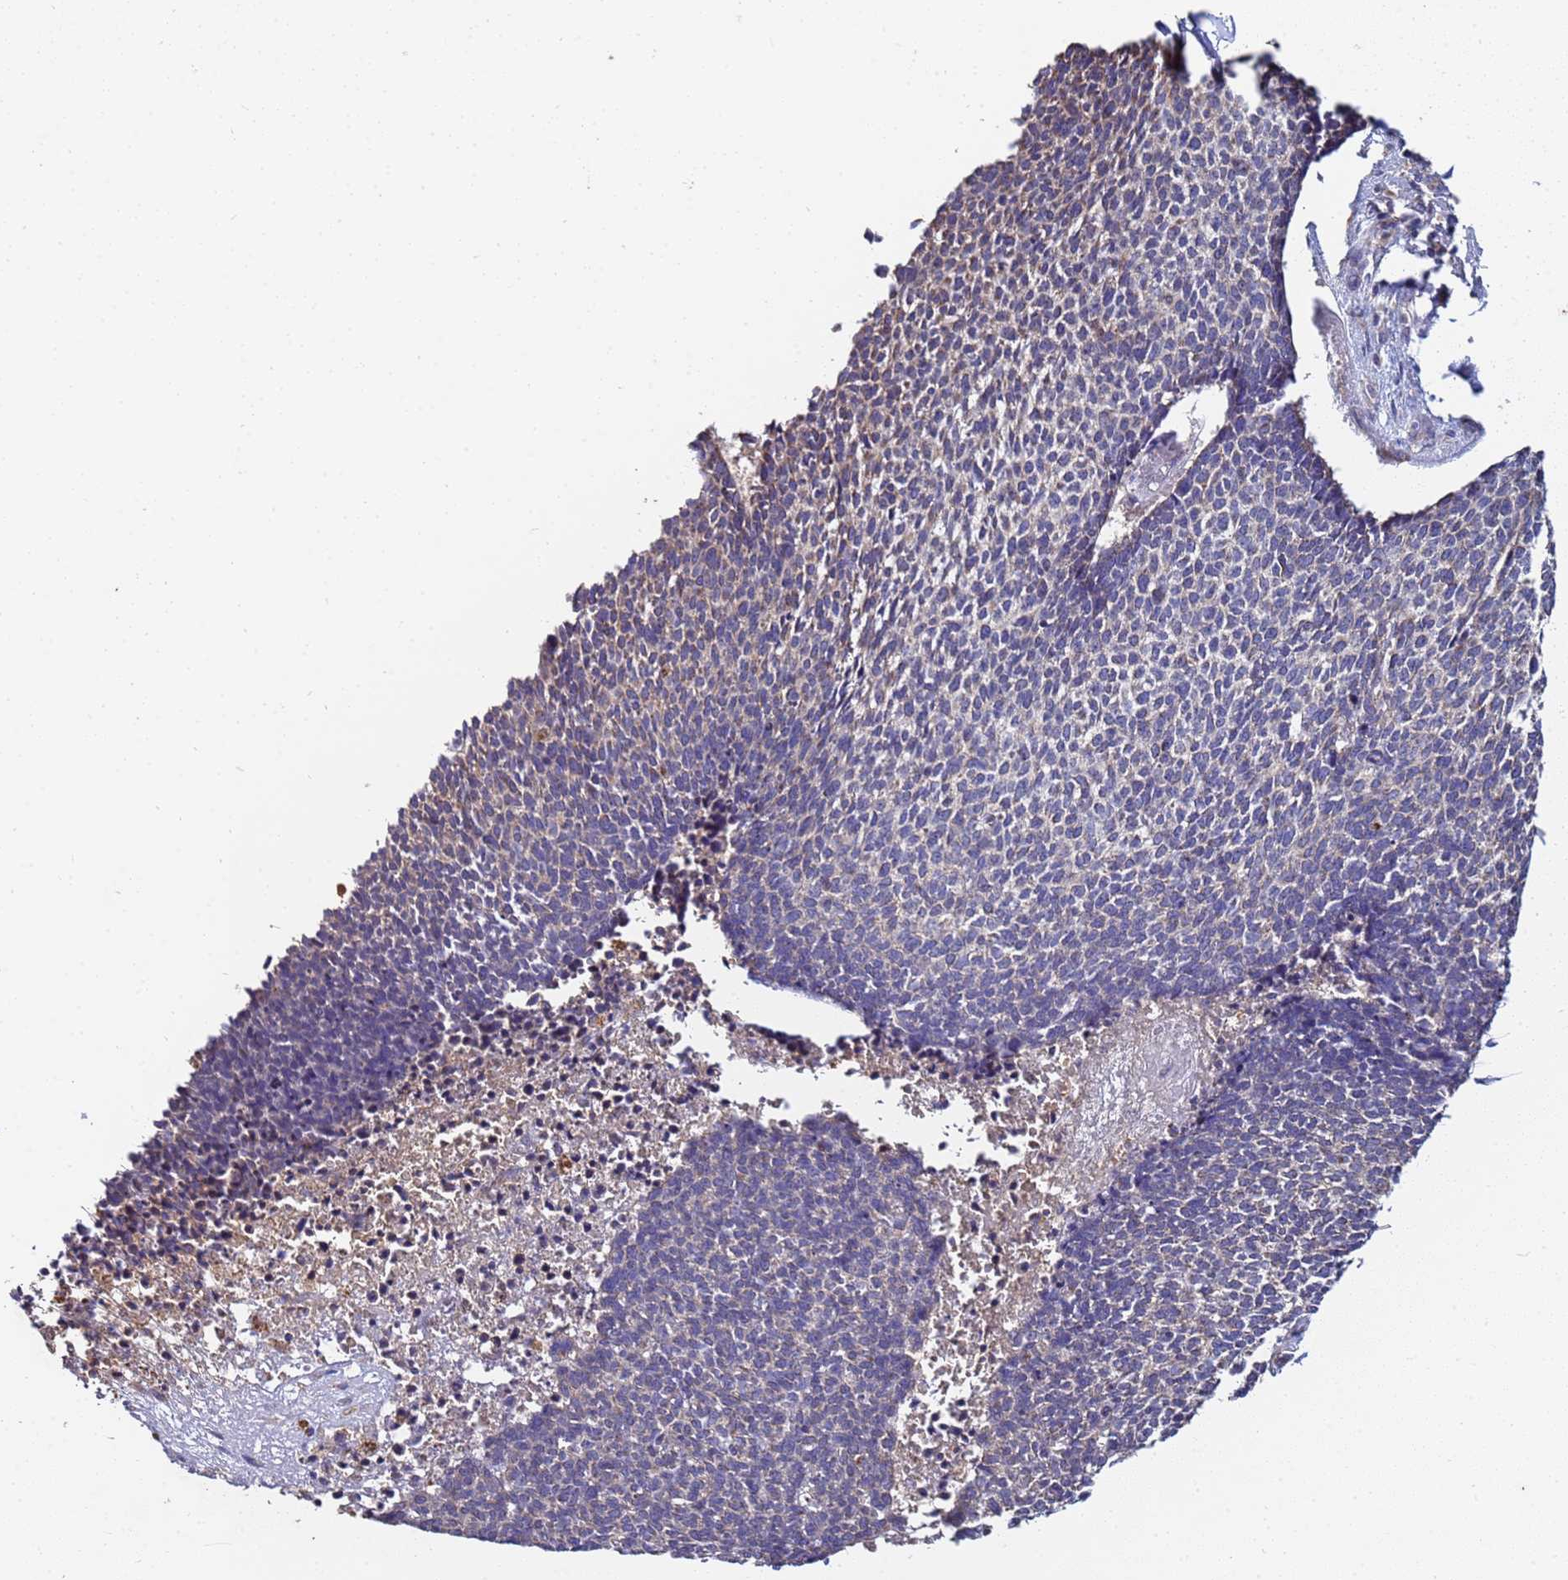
{"staining": {"intensity": "weak", "quantity": "<25%", "location": "cytoplasmic/membranous"}, "tissue": "skin cancer", "cell_type": "Tumor cells", "image_type": "cancer", "snomed": [{"axis": "morphology", "description": "Basal cell carcinoma"}, {"axis": "topography", "description": "Skin"}], "caption": "Immunohistochemical staining of human skin basal cell carcinoma exhibits no significant positivity in tumor cells.", "gene": "C5orf34", "patient": {"sex": "female", "age": 84}}